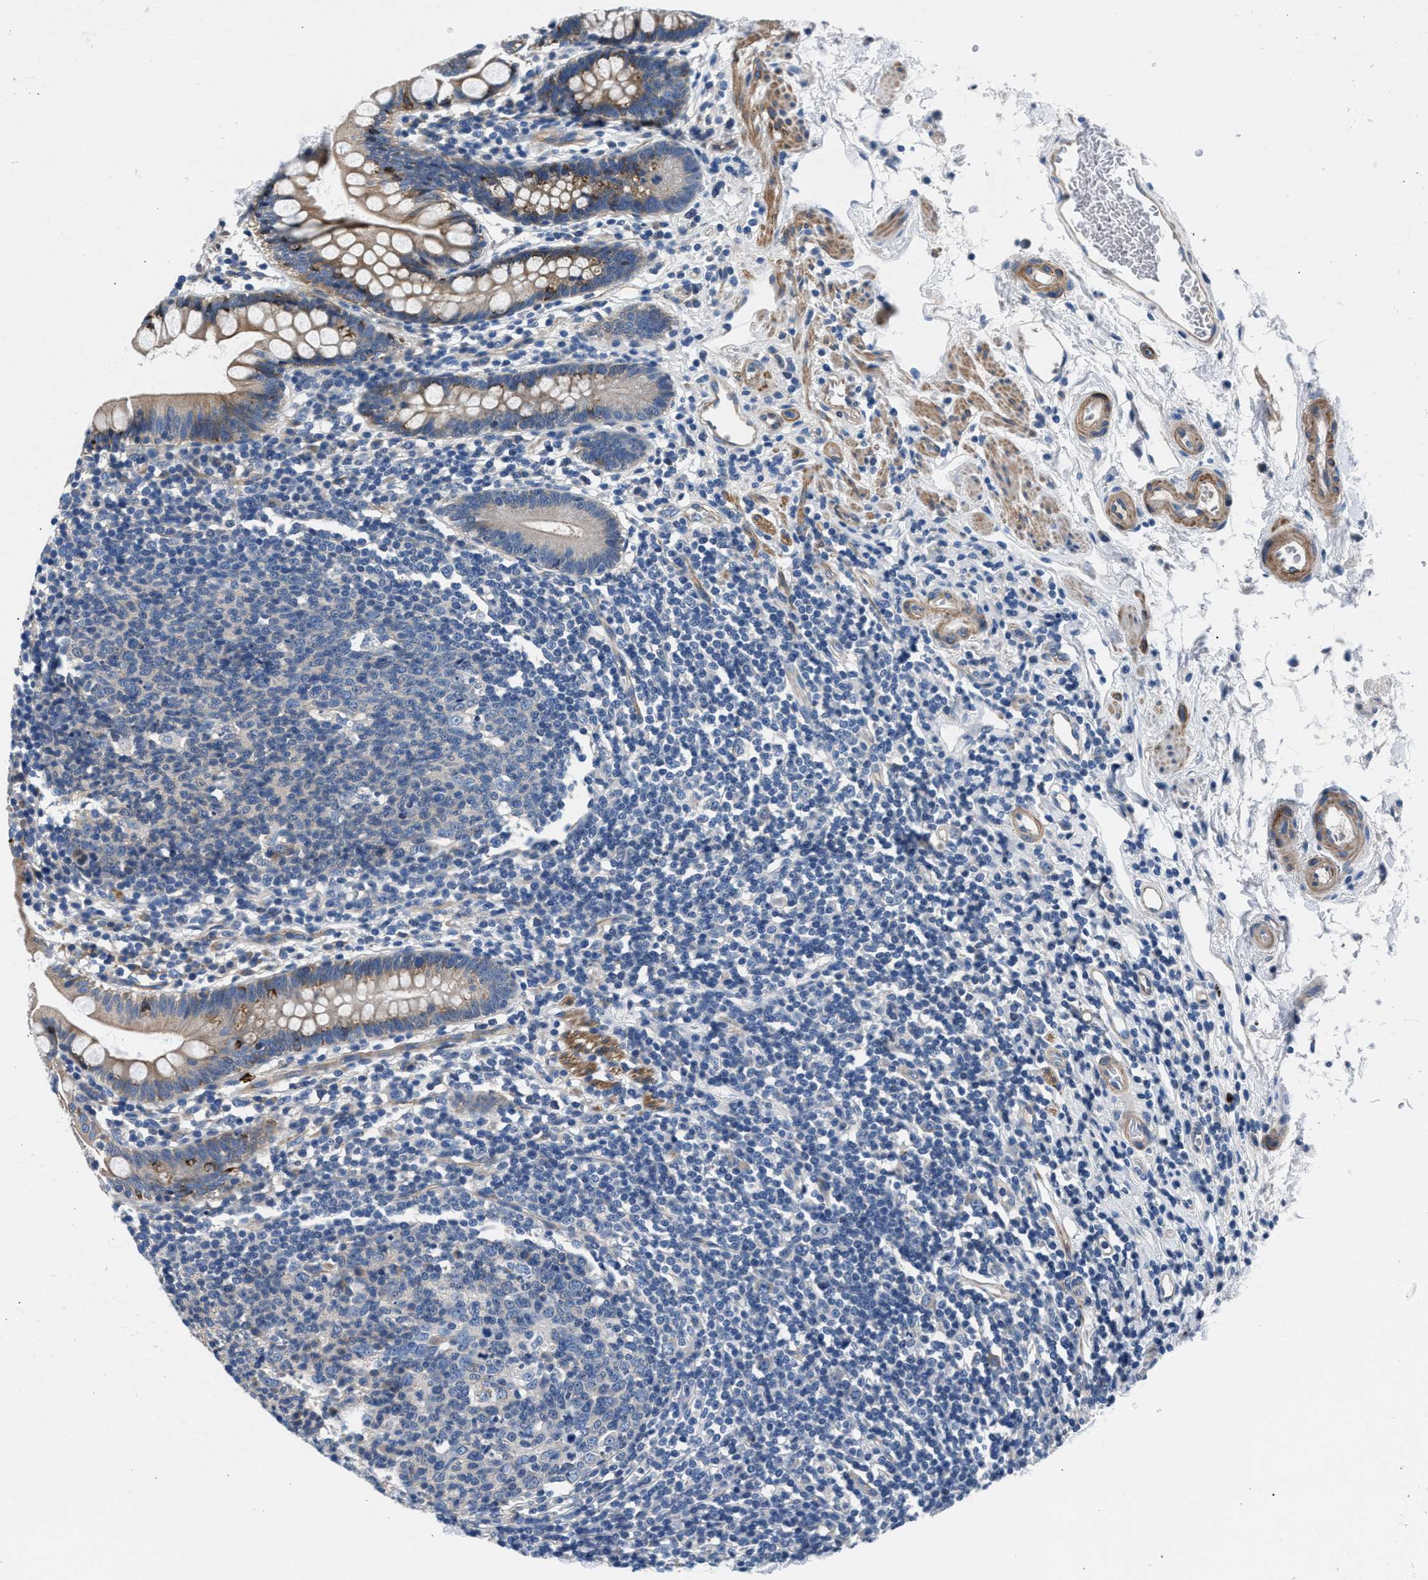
{"staining": {"intensity": "weak", "quantity": ">75%", "location": "cytoplasmic/membranous"}, "tissue": "small intestine", "cell_type": "Glandular cells", "image_type": "normal", "snomed": [{"axis": "morphology", "description": "Normal tissue, NOS"}, {"axis": "topography", "description": "Small intestine"}], "caption": "Brown immunohistochemical staining in unremarkable small intestine reveals weak cytoplasmic/membranous positivity in about >75% of glandular cells.", "gene": "CDRT4", "patient": {"sex": "female", "age": 84}}